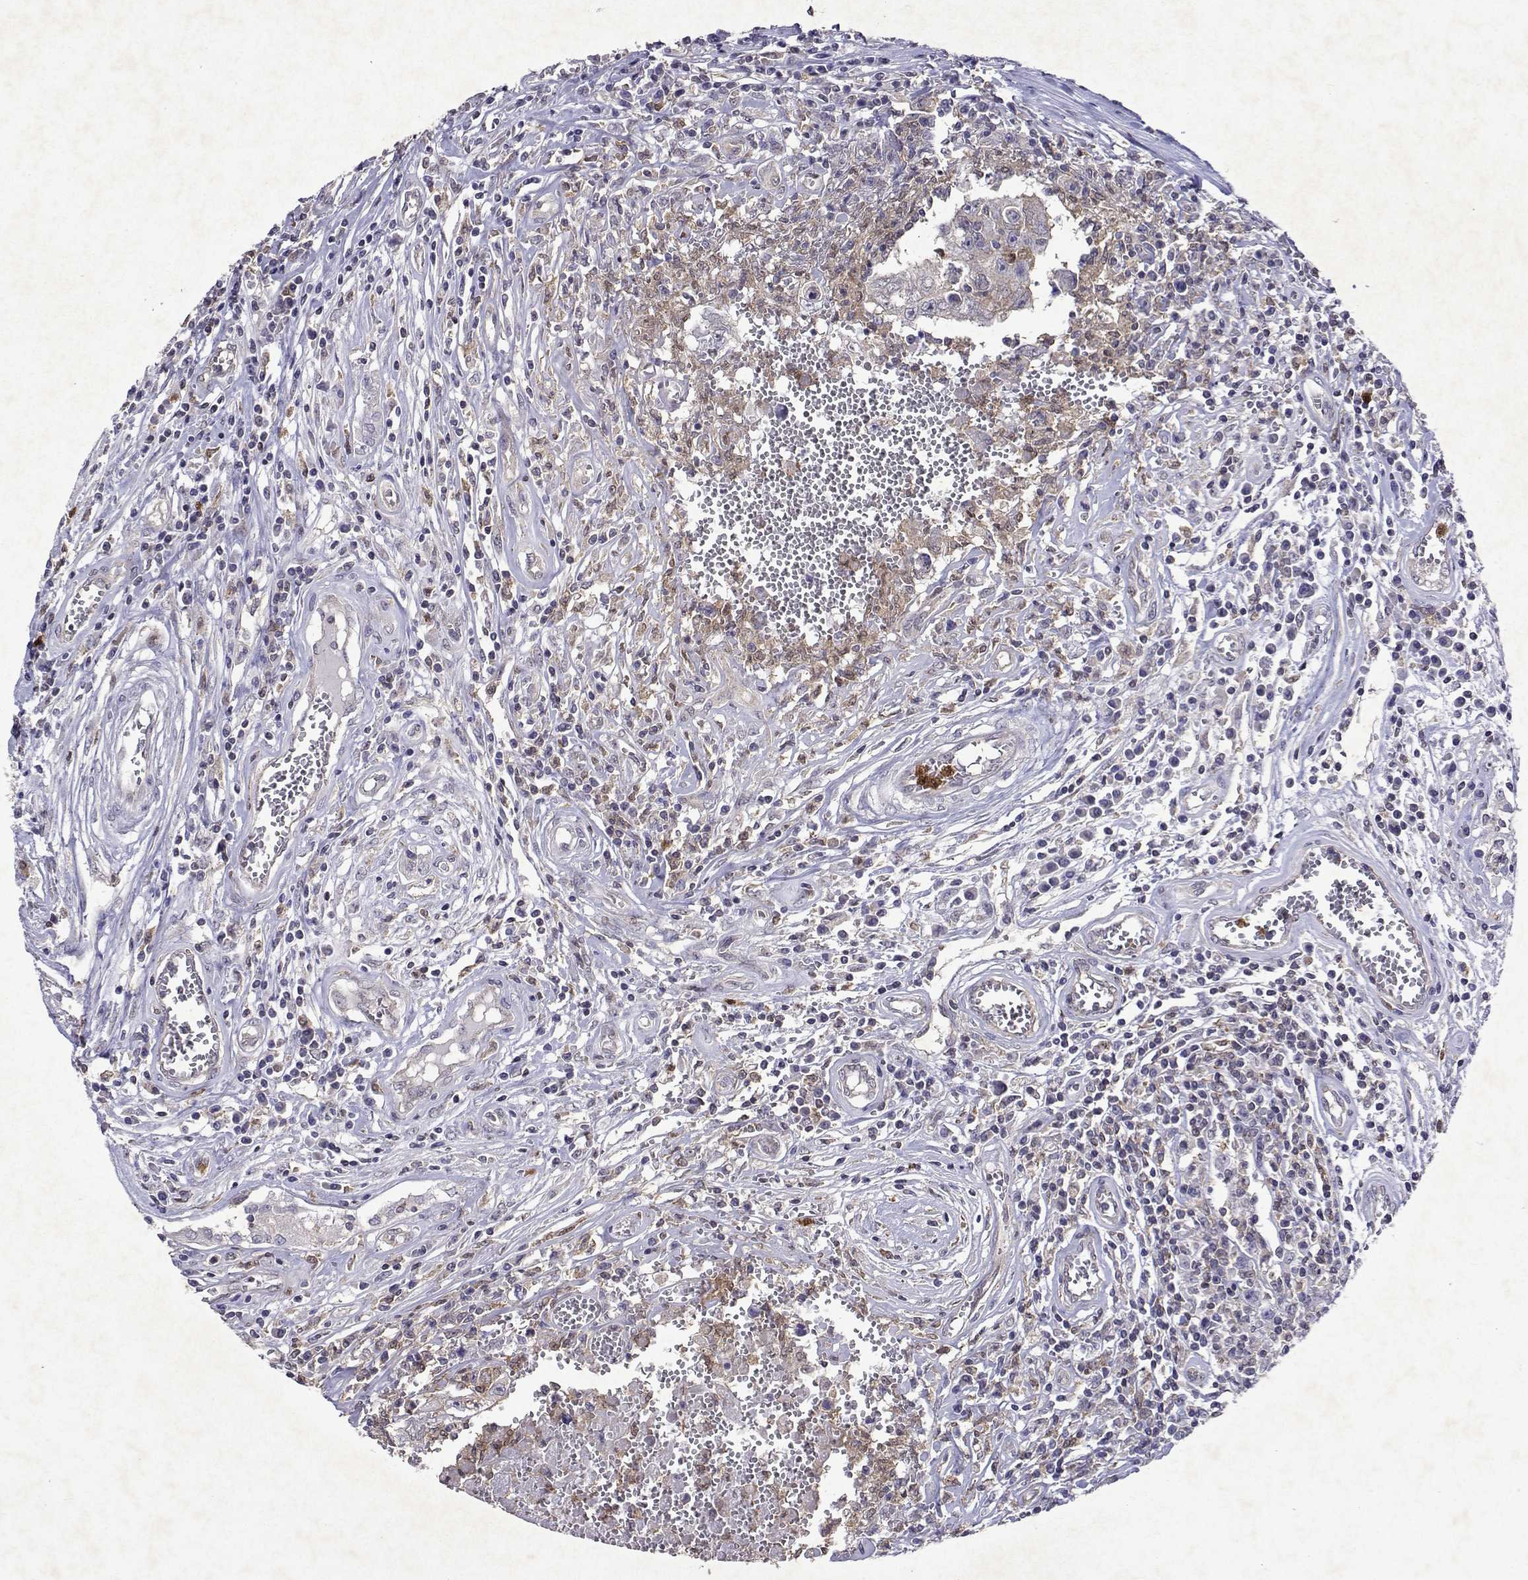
{"staining": {"intensity": "negative", "quantity": "none", "location": "none"}, "tissue": "testis cancer", "cell_type": "Tumor cells", "image_type": "cancer", "snomed": [{"axis": "morphology", "description": "Carcinoma, Embryonal, NOS"}, {"axis": "topography", "description": "Testis"}], "caption": "Human testis cancer (embryonal carcinoma) stained for a protein using immunohistochemistry (IHC) reveals no expression in tumor cells.", "gene": "APAF1", "patient": {"sex": "male", "age": 36}}